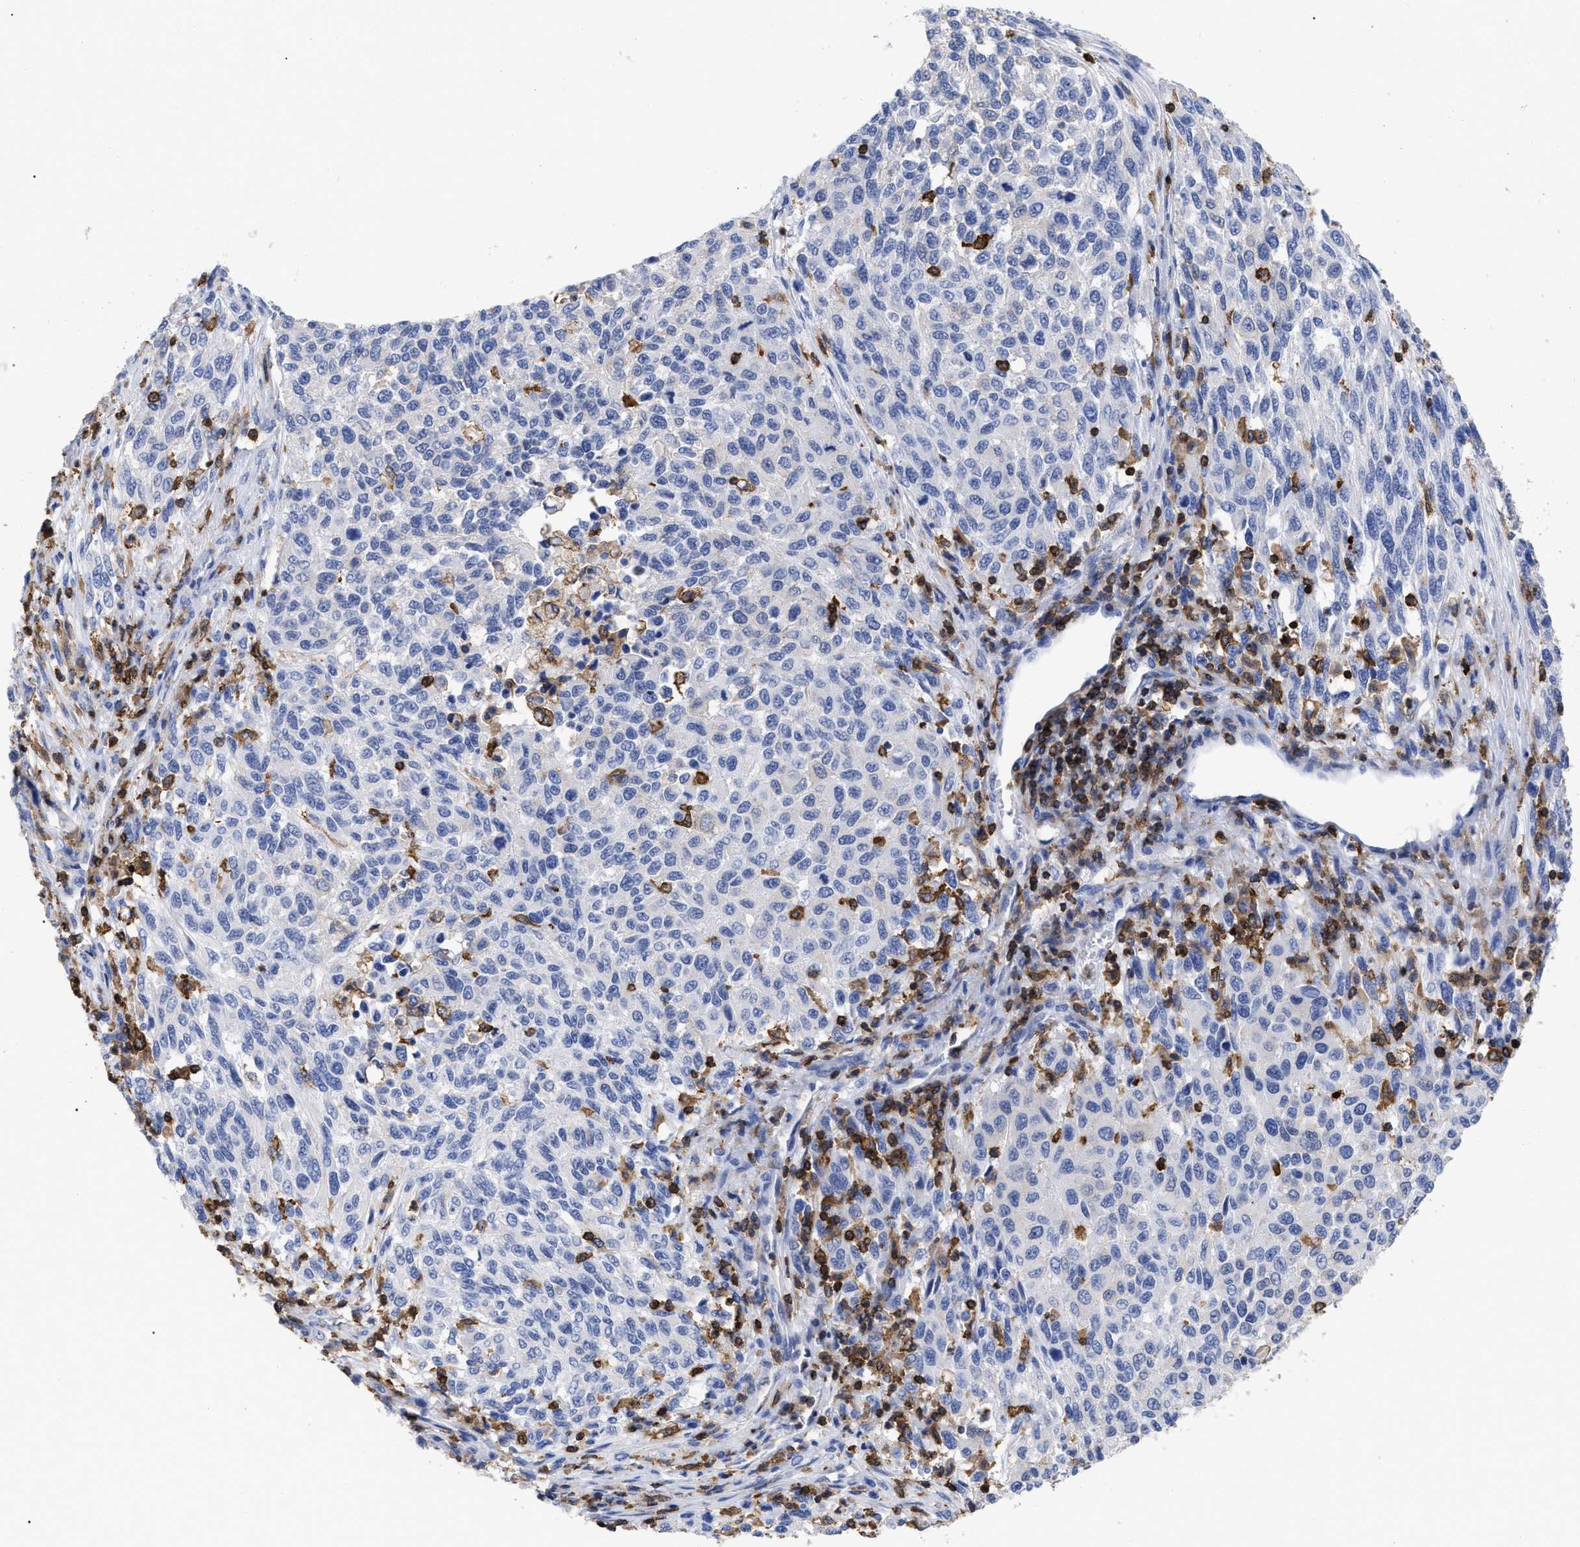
{"staining": {"intensity": "negative", "quantity": "none", "location": "none"}, "tissue": "melanoma", "cell_type": "Tumor cells", "image_type": "cancer", "snomed": [{"axis": "morphology", "description": "Malignant melanoma, Metastatic site"}, {"axis": "topography", "description": "Lymph node"}], "caption": "Immunohistochemical staining of human malignant melanoma (metastatic site) demonstrates no significant positivity in tumor cells.", "gene": "HCLS1", "patient": {"sex": "male", "age": 61}}